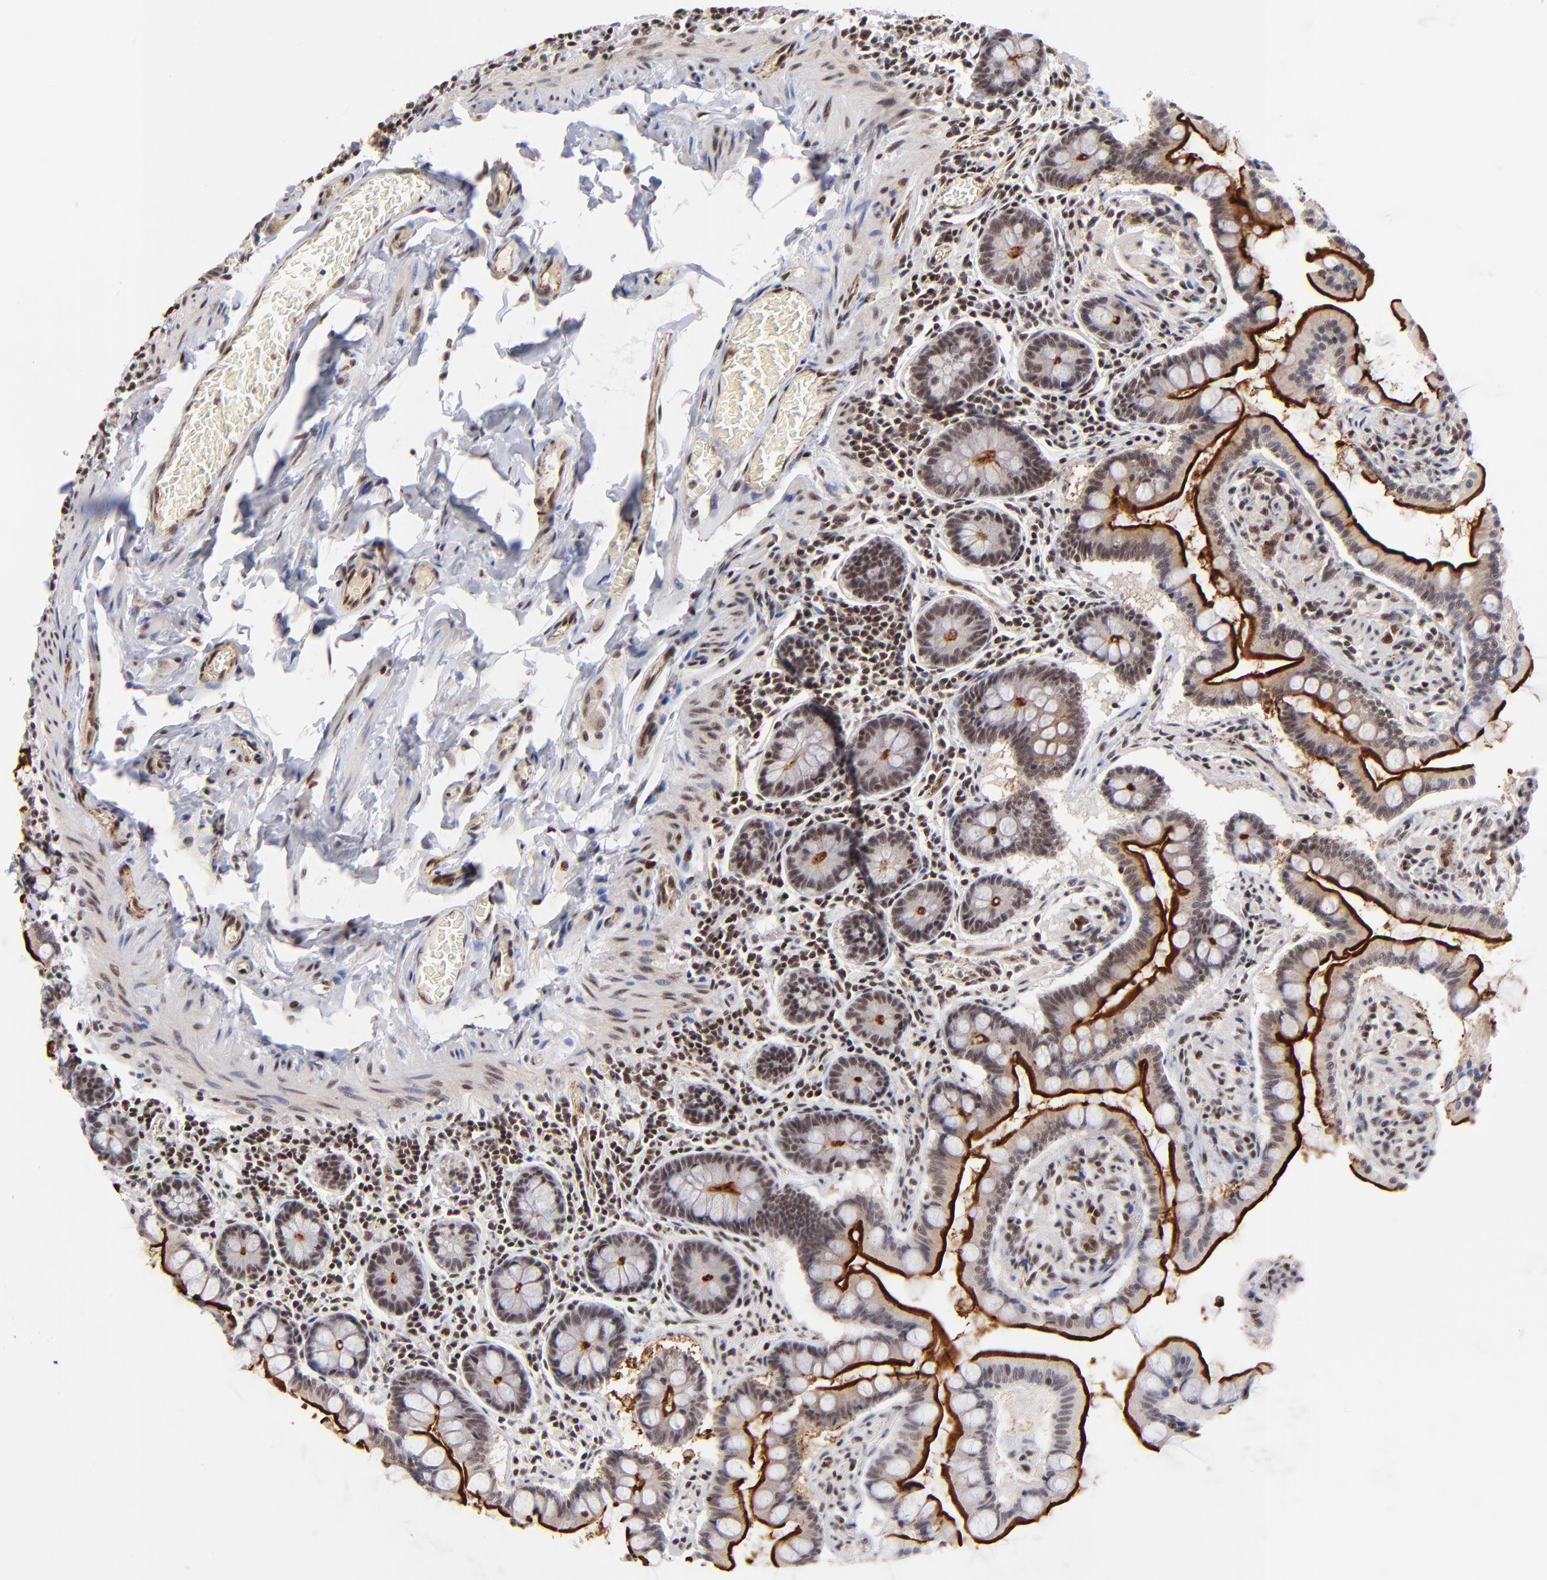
{"staining": {"intensity": "weak", "quantity": ">75%", "location": "nuclear"}, "tissue": "small intestine", "cell_type": "Glandular cells", "image_type": "normal", "snomed": [{"axis": "morphology", "description": "Normal tissue, NOS"}, {"axis": "topography", "description": "Small intestine"}], "caption": "An image showing weak nuclear staining in about >75% of glandular cells in benign small intestine, as visualized by brown immunohistochemical staining.", "gene": "GABPA", "patient": {"sex": "male", "age": 41}}